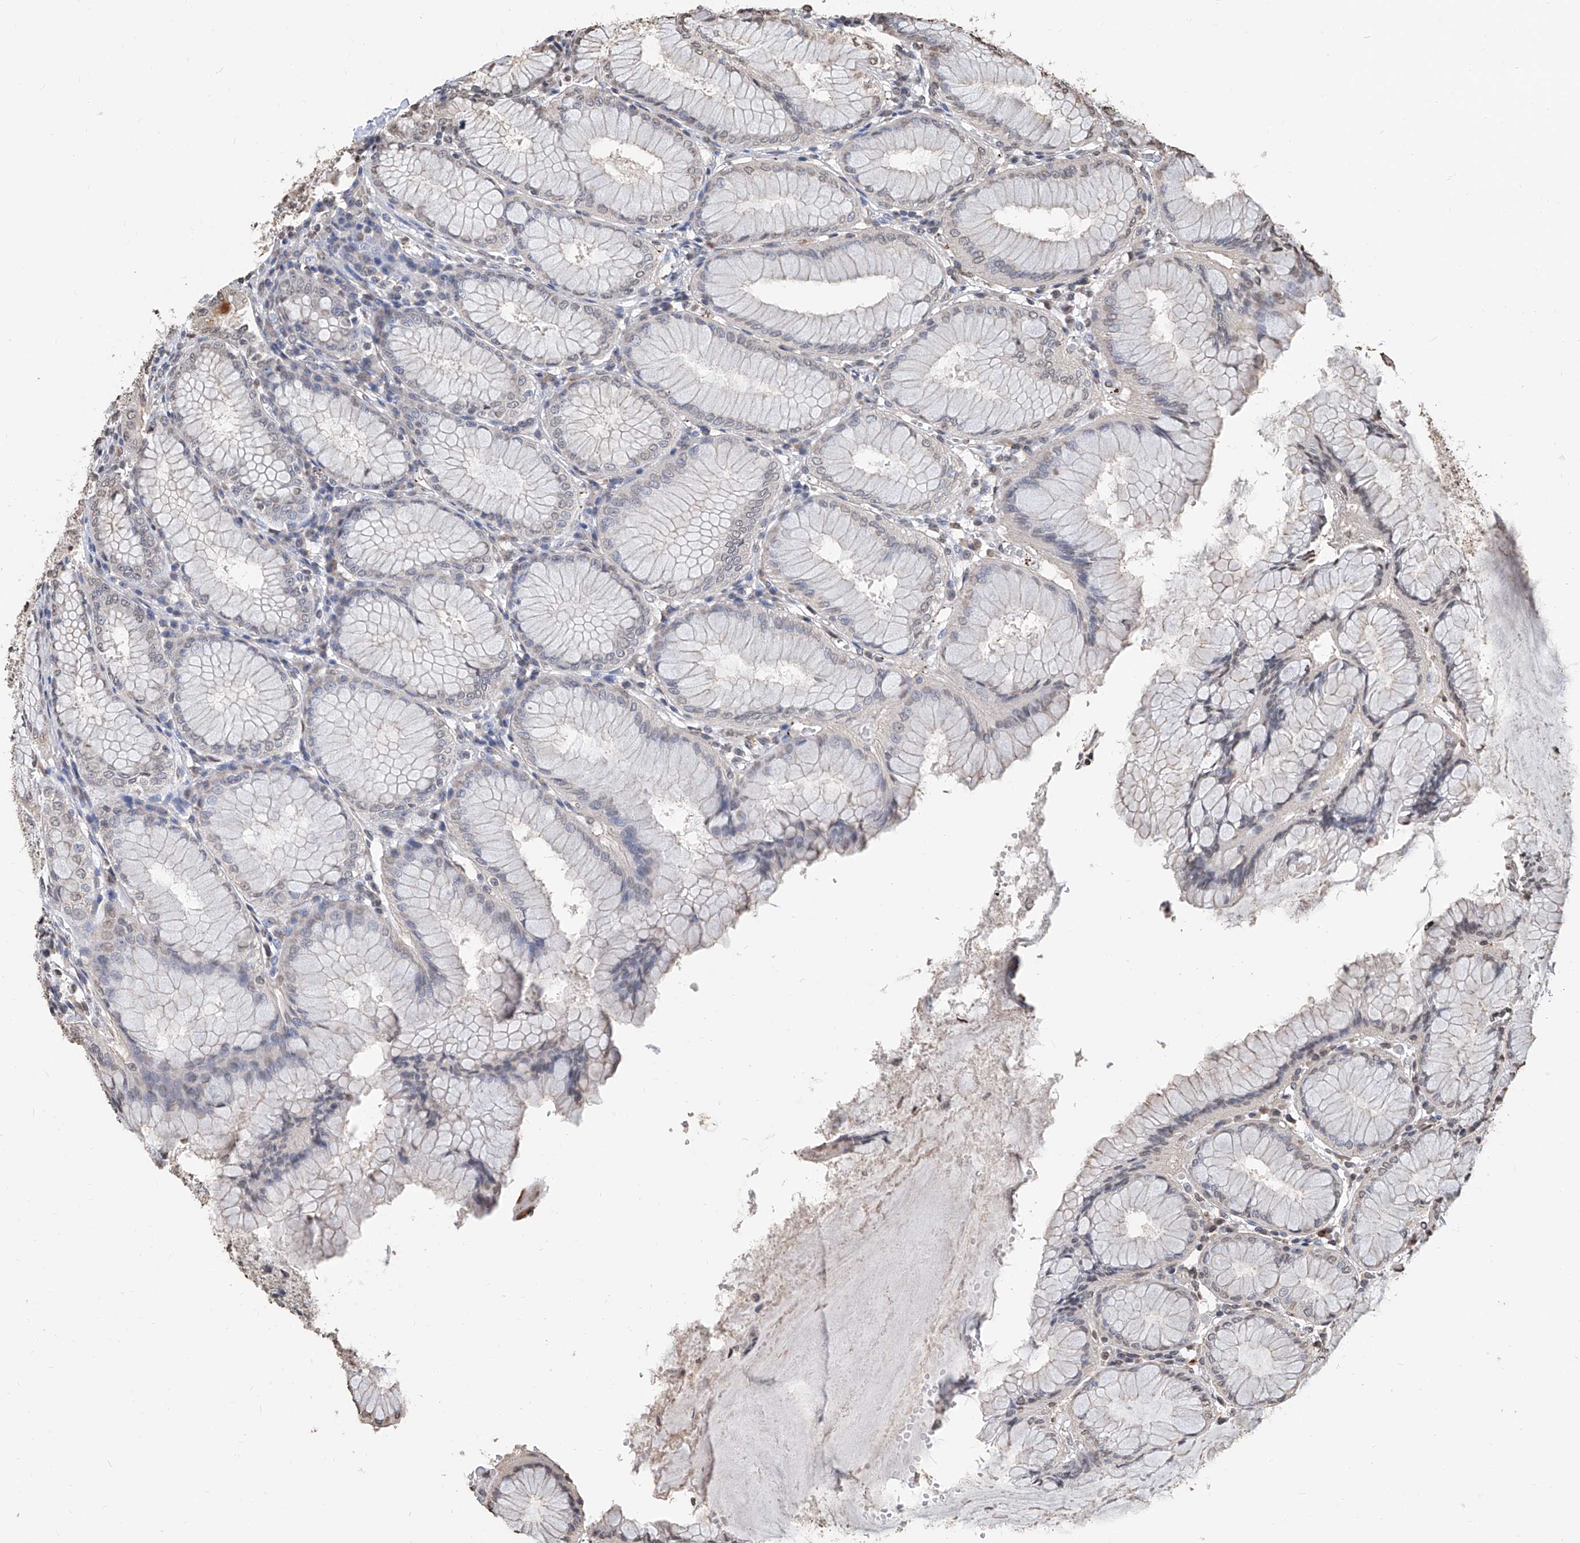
{"staining": {"intensity": "weak", "quantity": "<25%", "location": "cytoplasmic/membranous,nuclear"}, "tissue": "stomach", "cell_type": "Glandular cells", "image_type": "normal", "snomed": [{"axis": "morphology", "description": "Normal tissue, NOS"}, {"axis": "topography", "description": "Stomach, lower"}], "caption": "Immunohistochemistry histopathology image of benign stomach: stomach stained with DAB reveals no significant protein staining in glandular cells.", "gene": "RP9", "patient": {"sex": "female", "age": 56}}